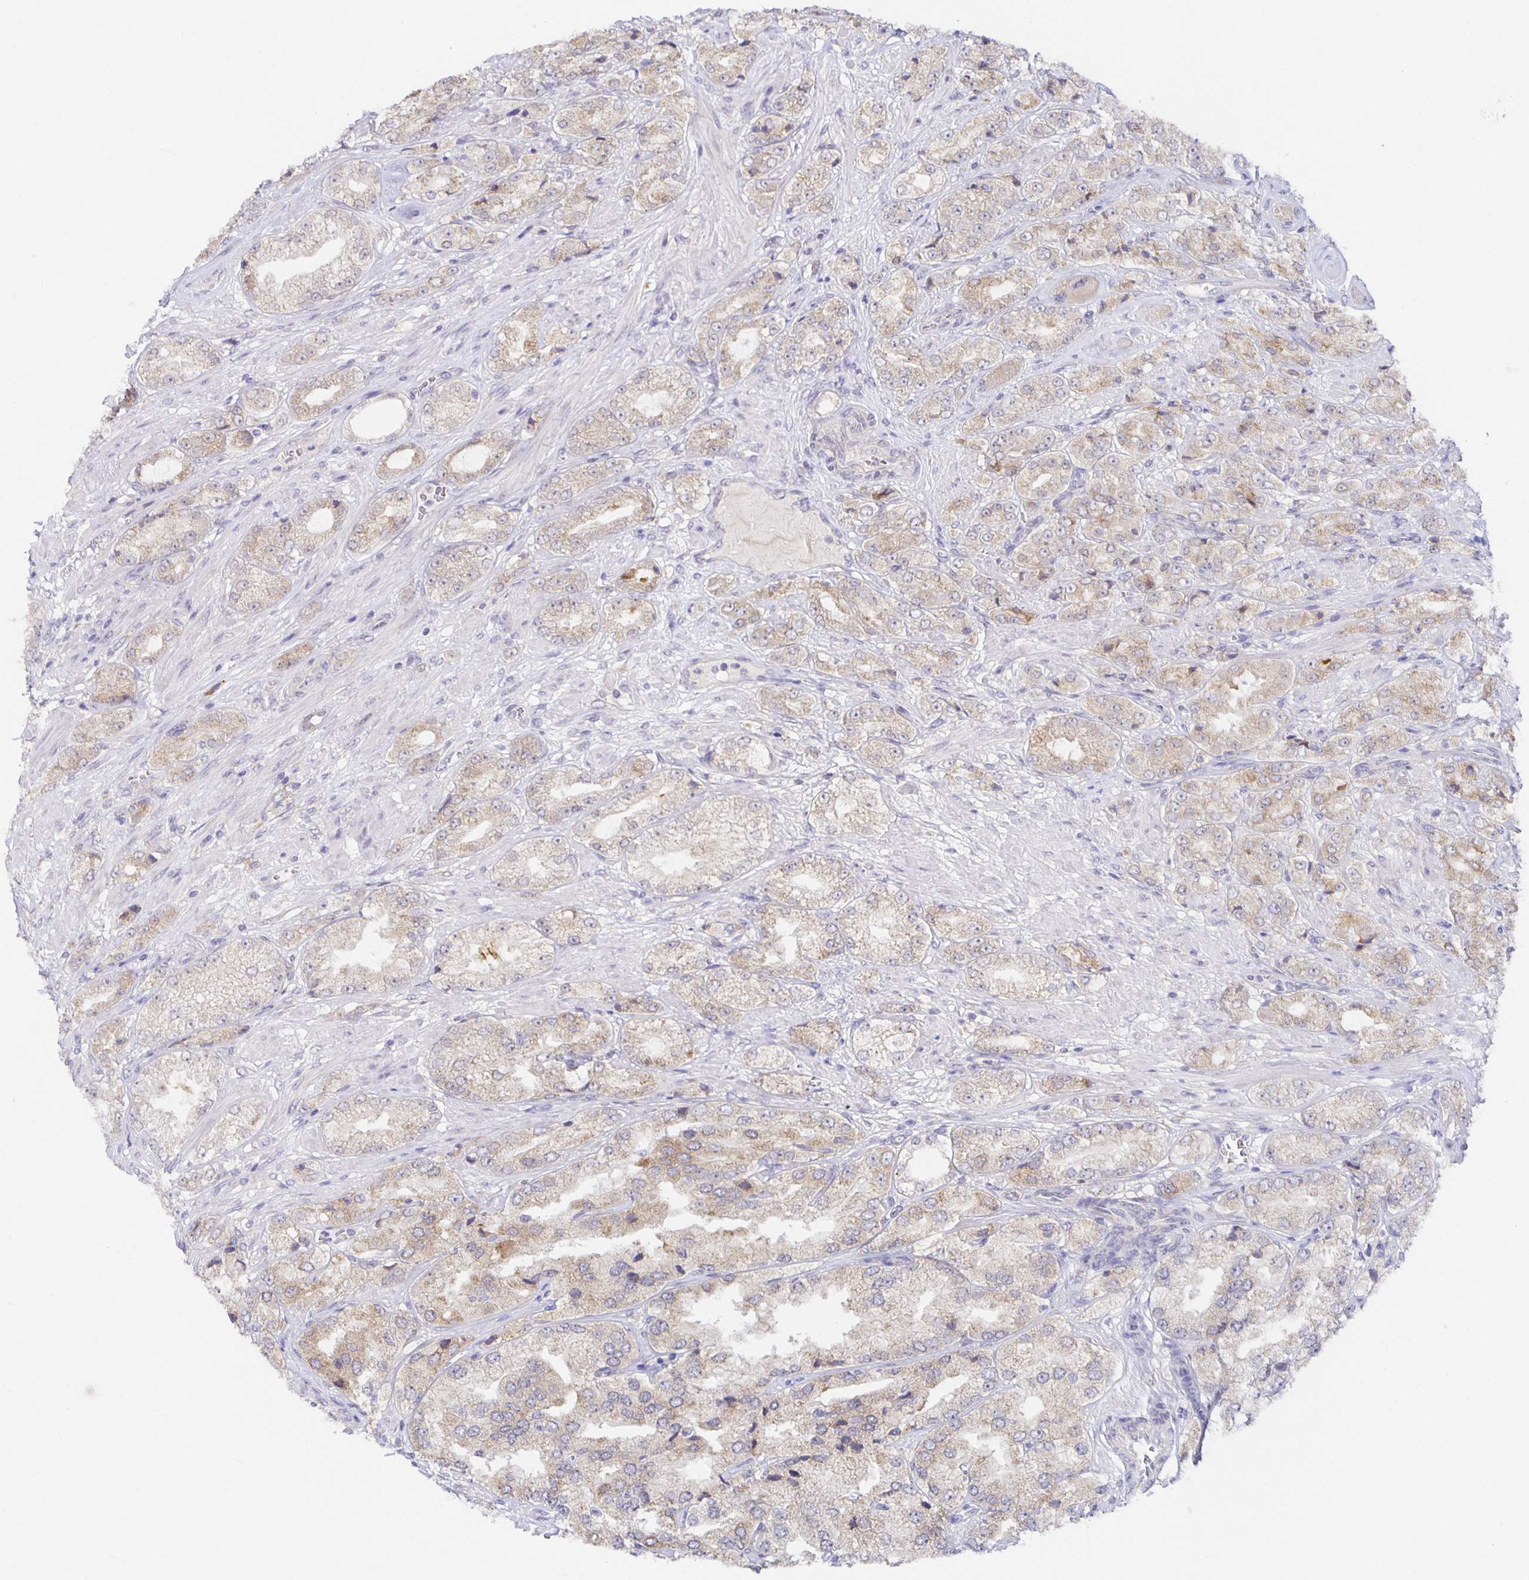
{"staining": {"intensity": "weak", "quantity": "25%-75%", "location": "cytoplasmic/membranous"}, "tissue": "prostate cancer", "cell_type": "Tumor cells", "image_type": "cancer", "snomed": [{"axis": "morphology", "description": "Adenocarcinoma, High grade"}, {"axis": "topography", "description": "Prostate"}], "caption": "A photomicrograph of human adenocarcinoma (high-grade) (prostate) stained for a protein reveals weak cytoplasmic/membranous brown staining in tumor cells.", "gene": "BAD", "patient": {"sex": "male", "age": 68}}